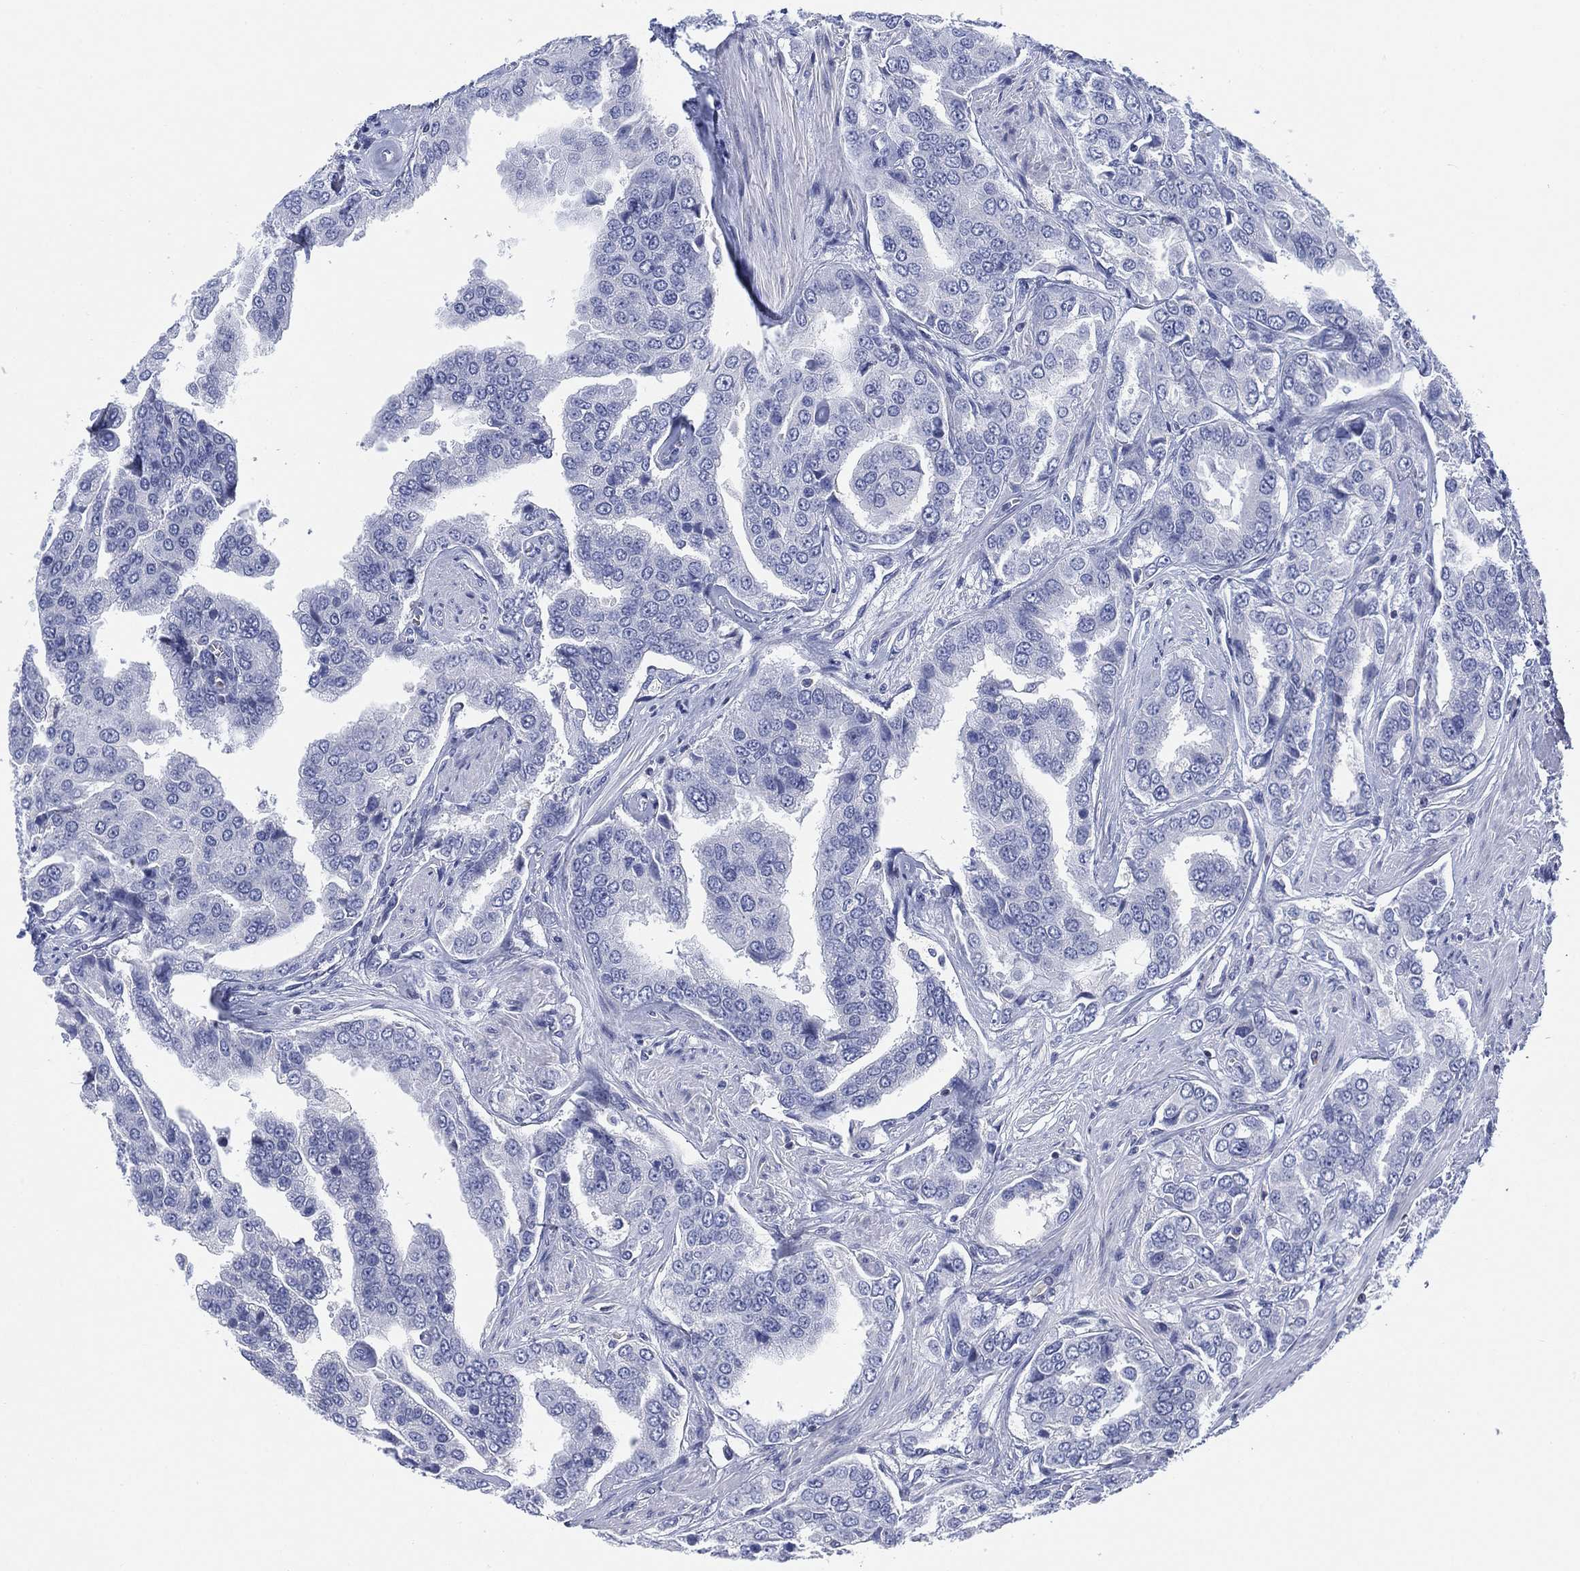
{"staining": {"intensity": "negative", "quantity": "none", "location": "none"}, "tissue": "prostate cancer", "cell_type": "Tumor cells", "image_type": "cancer", "snomed": [{"axis": "morphology", "description": "Adenocarcinoma, NOS"}, {"axis": "topography", "description": "Prostate and seminal vesicle, NOS"}, {"axis": "topography", "description": "Prostate"}], "caption": "This is a histopathology image of IHC staining of prostate cancer (adenocarcinoma), which shows no staining in tumor cells.", "gene": "FYB1", "patient": {"sex": "male", "age": 69}}